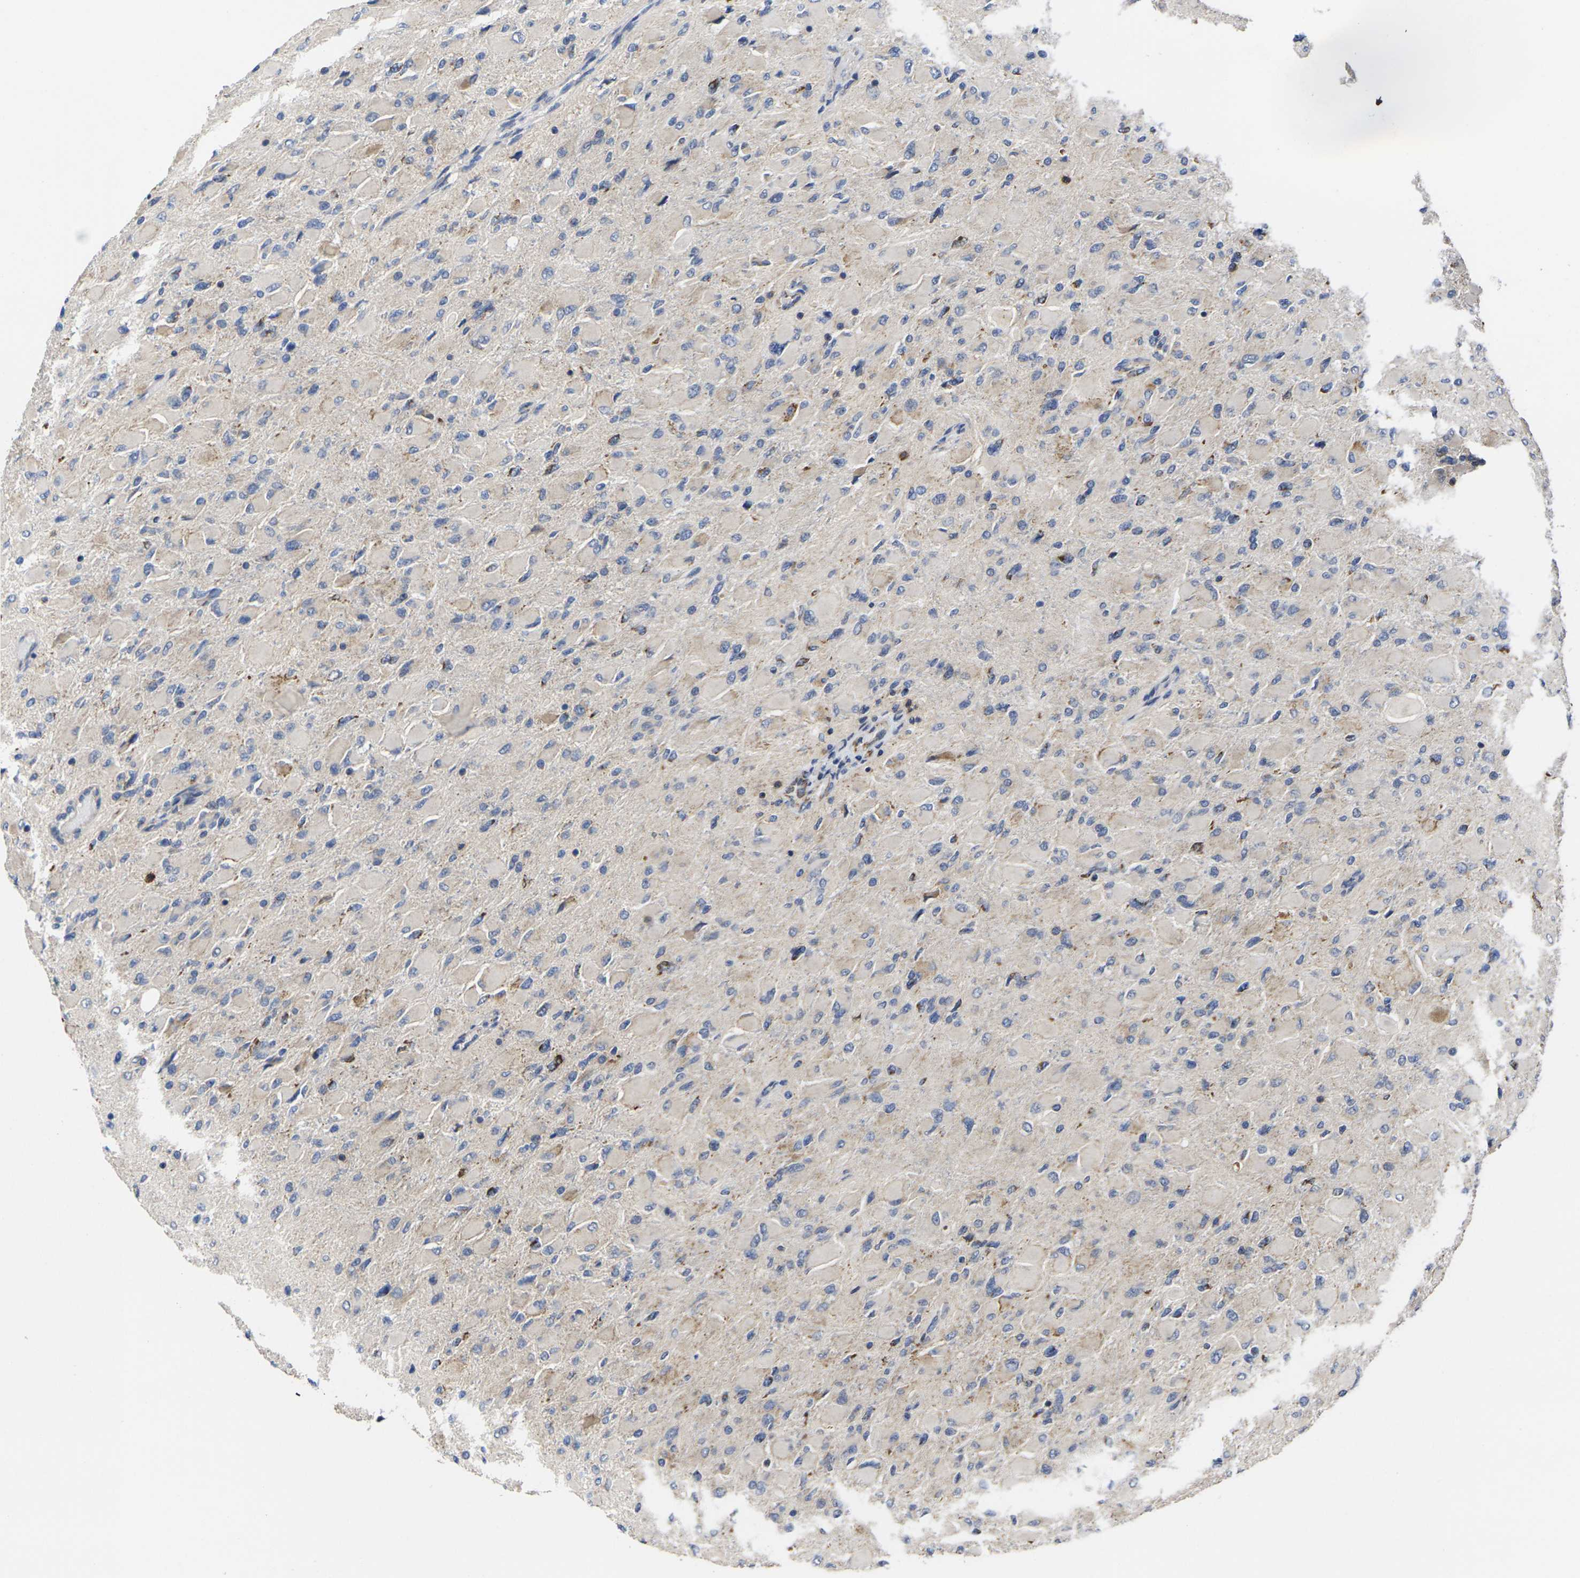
{"staining": {"intensity": "negative", "quantity": "none", "location": "none"}, "tissue": "glioma", "cell_type": "Tumor cells", "image_type": "cancer", "snomed": [{"axis": "morphology", "description": "Glioma, malignant, High grade"}, {"axis": "topography", "description": "Cerebral cortex"}], "caption": "DAB (3,3'-diaminobenzidine) immunohistochemical staining of glioma exhibits no significant expression in tumor cells.", "gene": "P2RY11", "patient": {"sex": "female", "age": 36}}